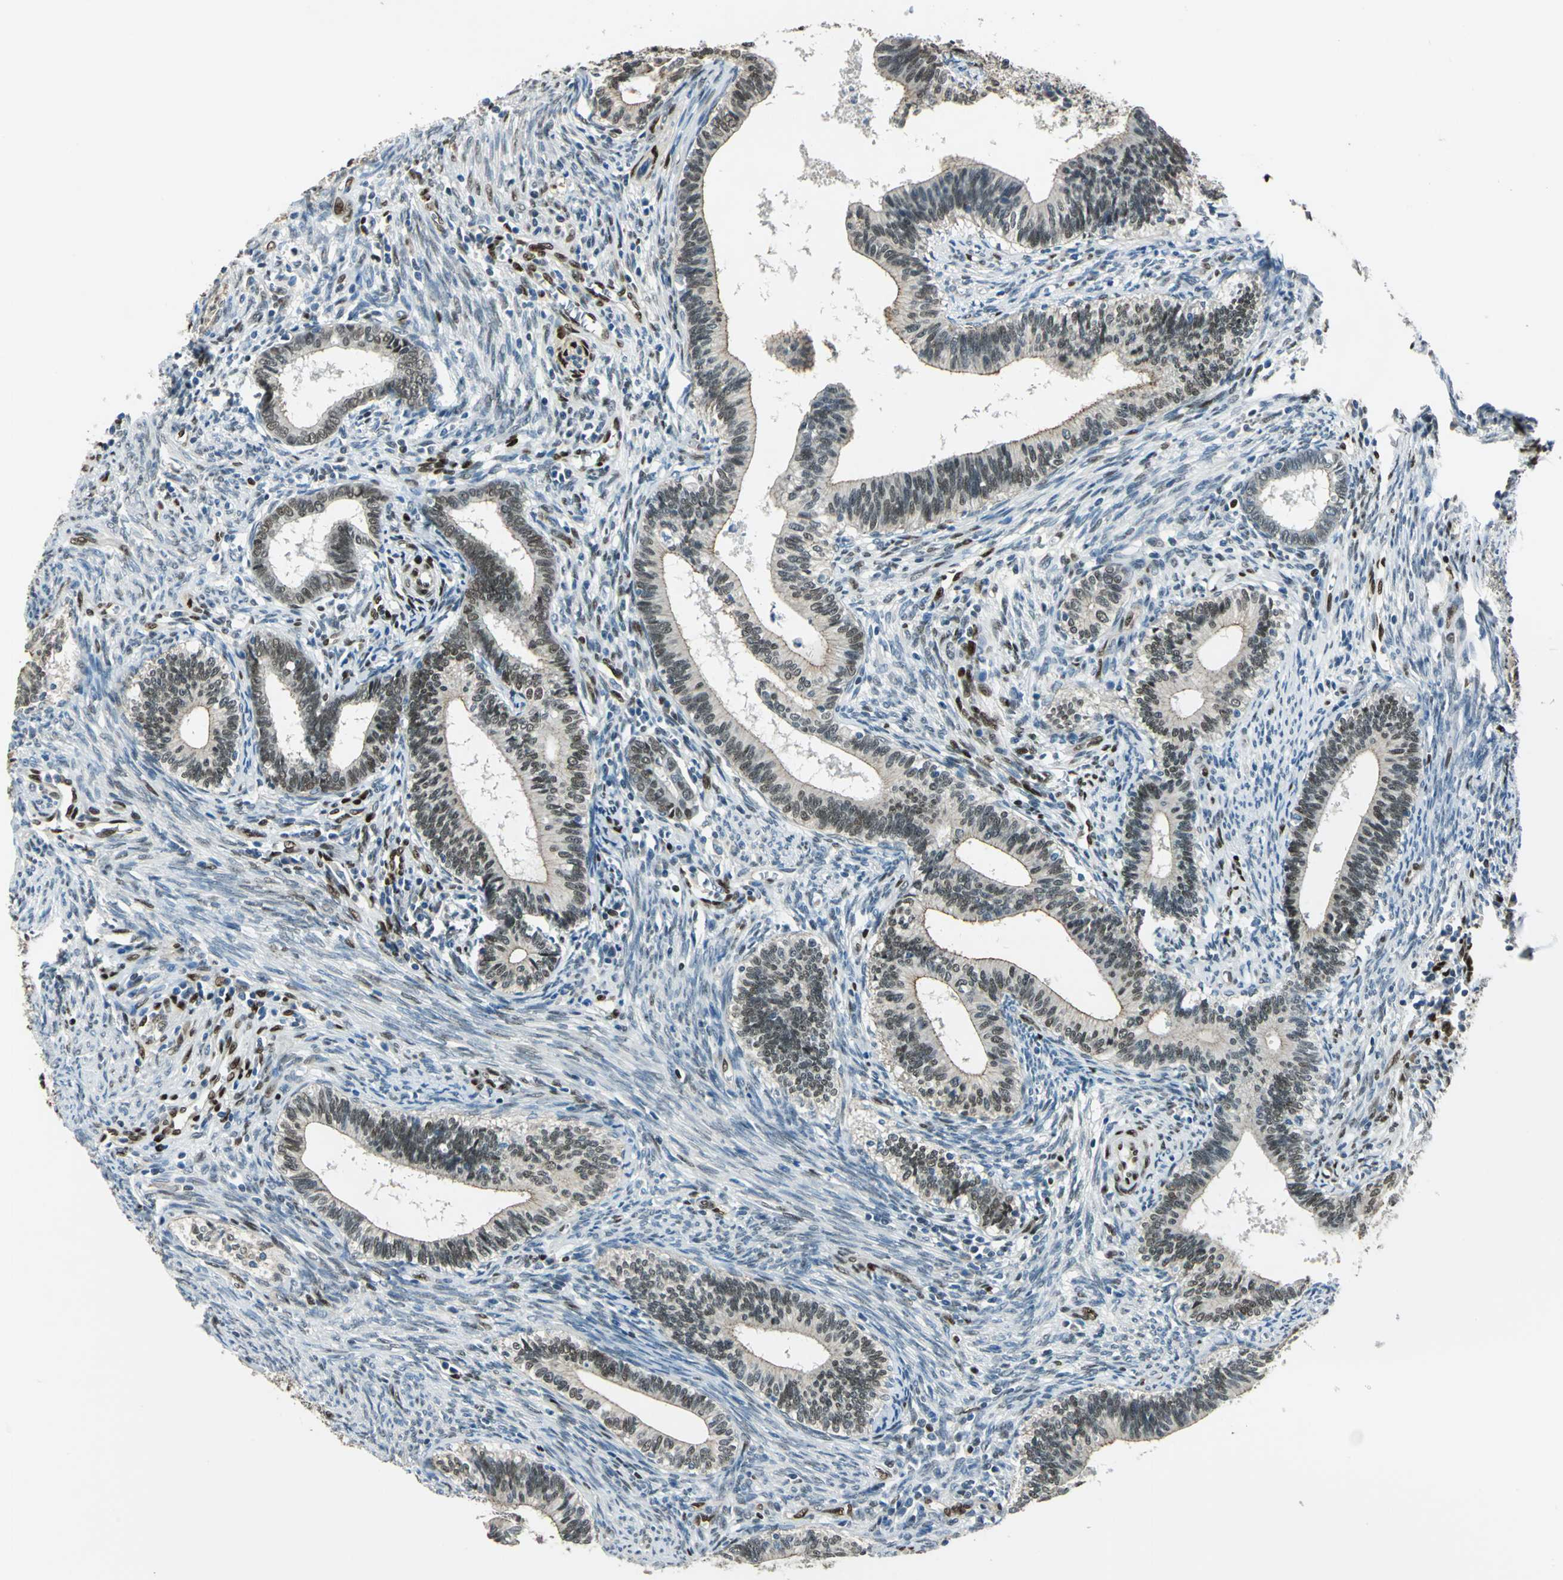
{"staining": {"intensity": "moderate", "quantity": "25%-75%", "location": "cytoplasmic/membranous,nuclear"}, "tissue": "cervical cancer", "cell_type": "Tumor cells", "image_type": "cancer", "snomed": [{"axis": "morphology", "description": "Adenocarcinoma, NOS"}, {"axis": "topography", "description": "Cervix"}], "caption": "A histopathology image of human adenocarcinoma (cervical) stained for a protein shows moderate cytoplasmic/membranous and nuclear brown staining in tumor cells. (brown staining indicates protein expression, while blue staining denotes nuclei).", "gene": "NFIA", "patient": {"sex": "female", "age": 44}}